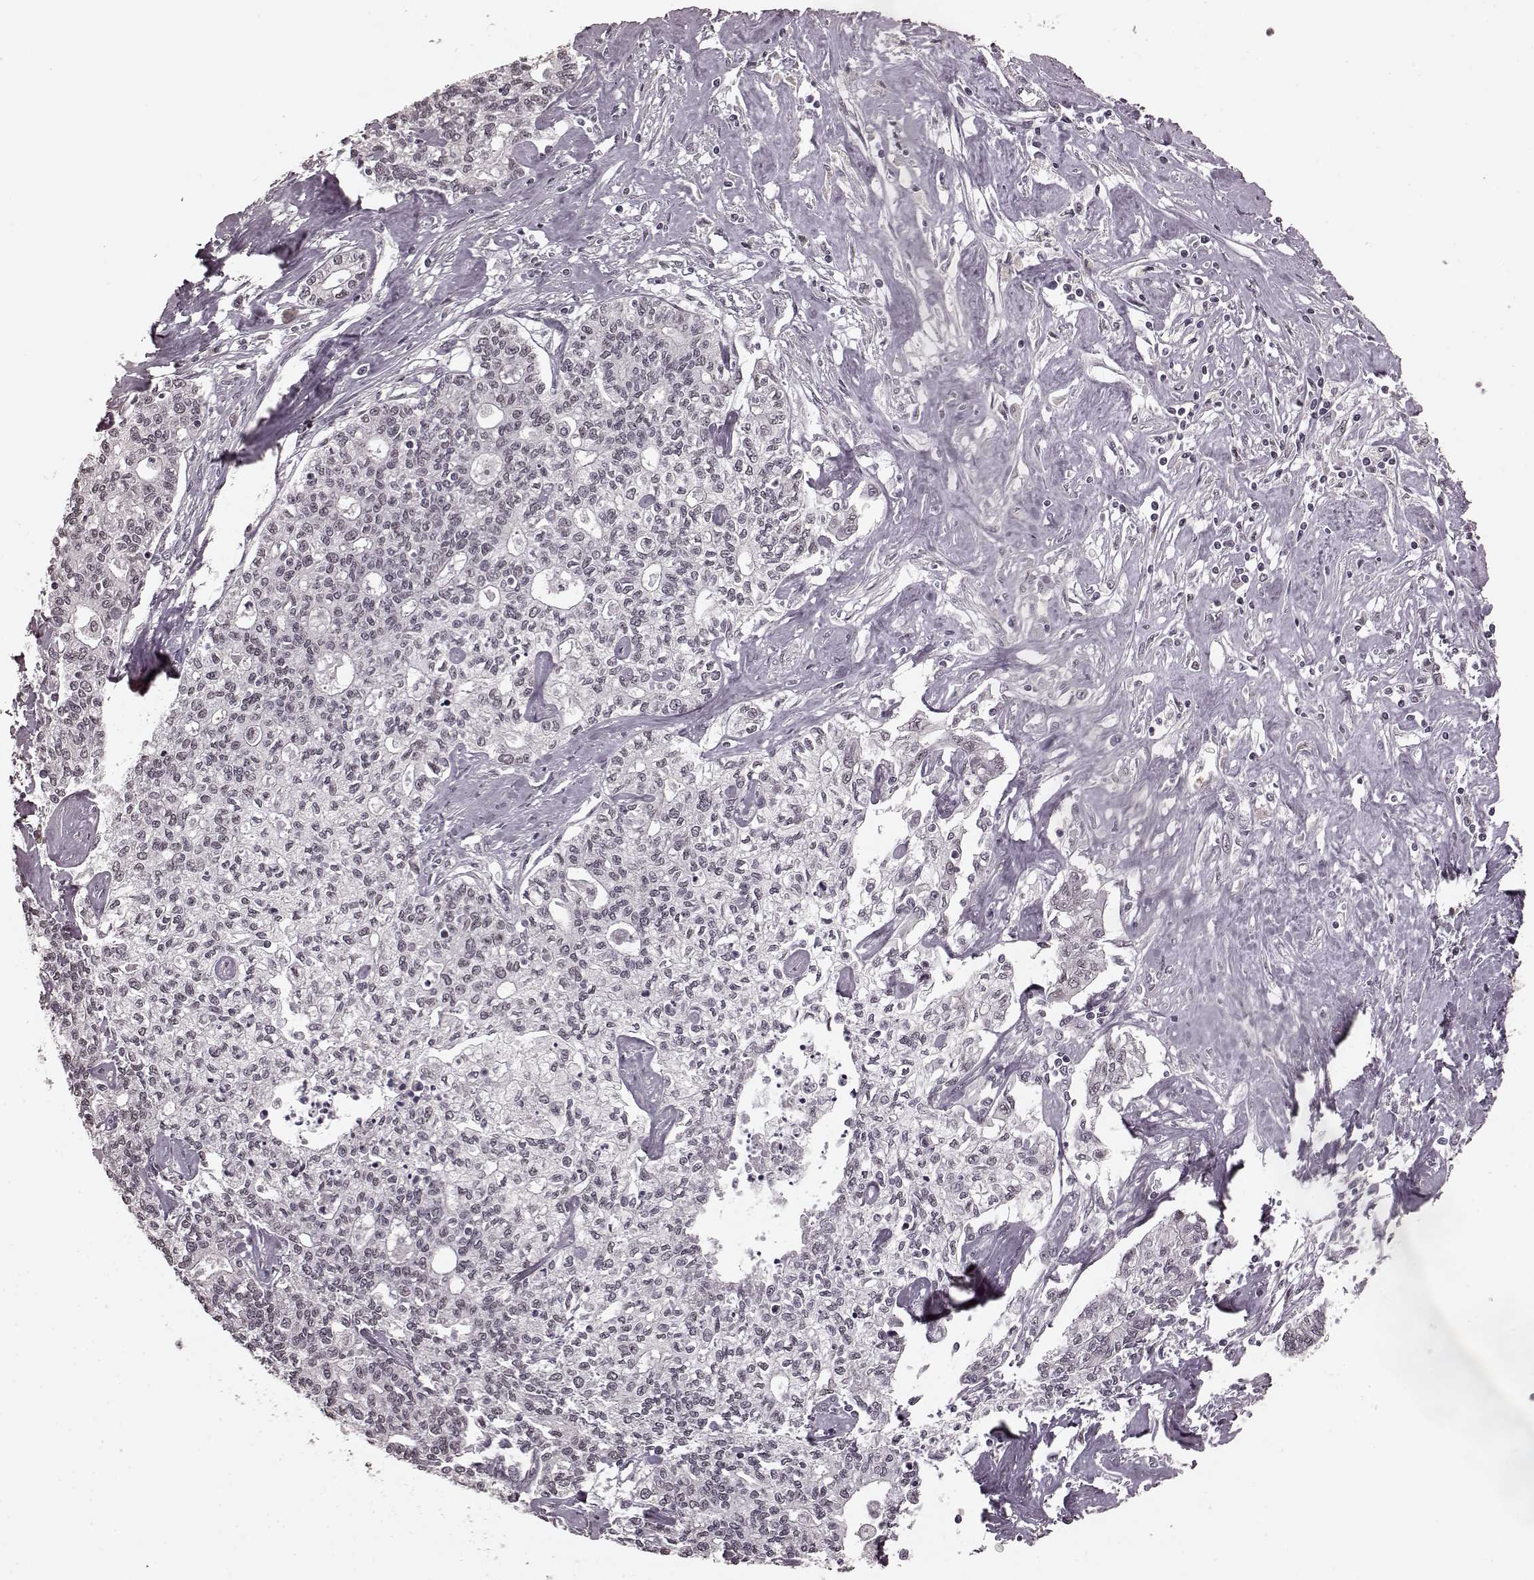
{"staining": {"intensity": "negative", "quantity": "none", "location": "none"}, "tissue": "liver cancer", "cell_type": "Tumor cells", "image_type": "cancer", "snomed": [{"axis": "morphology", "description": "Cholangiocarcinoma"}, {"axis": "topography", "description": "Liver"}], "caption": "IHC image of neoplastic tissue: liver cancer (cholangiocarcinoma) stained with DAB (3,3'-diaminobenzidine) shows no significant protein positivity in tumor cells.", "gene": "PLCB4", "patient": {"sex": "female", "age": 61}}